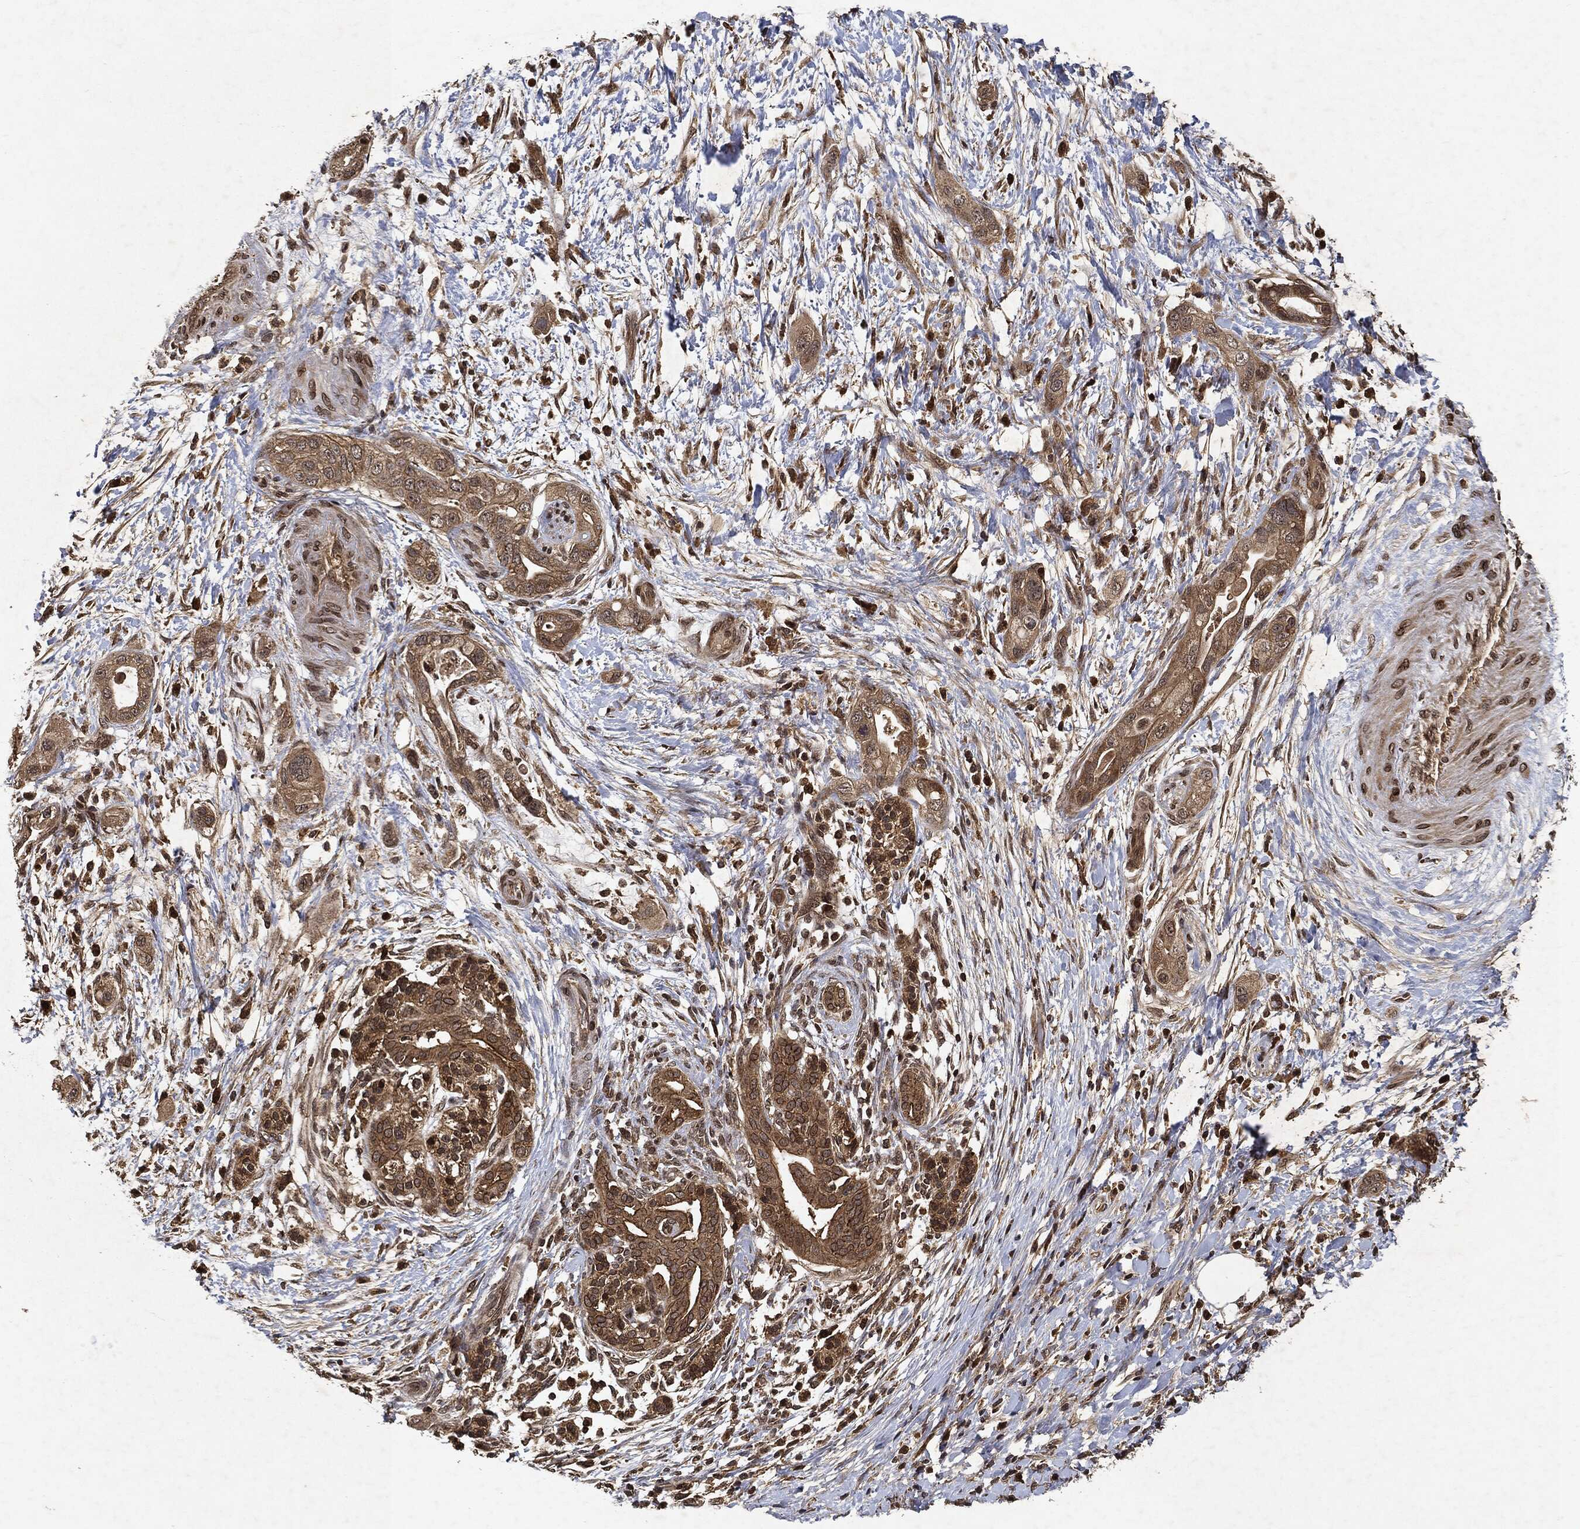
{"staining": {"intensity": "moderate", "quantity": ">75%", "location": "cytoplasmic/membranous"}, "tissue": "pancreatic cancer", "cell_type": "Tumor cells", "image_type": "cancer", "snomed": [{"axis": "morphology", "description": "Adenocarcinoma, NOS"}, {"axis": "topography", "description": "Pancreas"}], "caption": "A histopathology image of human pancreatic adenocarcinoma stained for a protein demonstrates moderate cytoplasmic/membranous brown staining in tumor cells.", "gene": "ZNF226", "patient": {"sex": "male", "age": 44}}